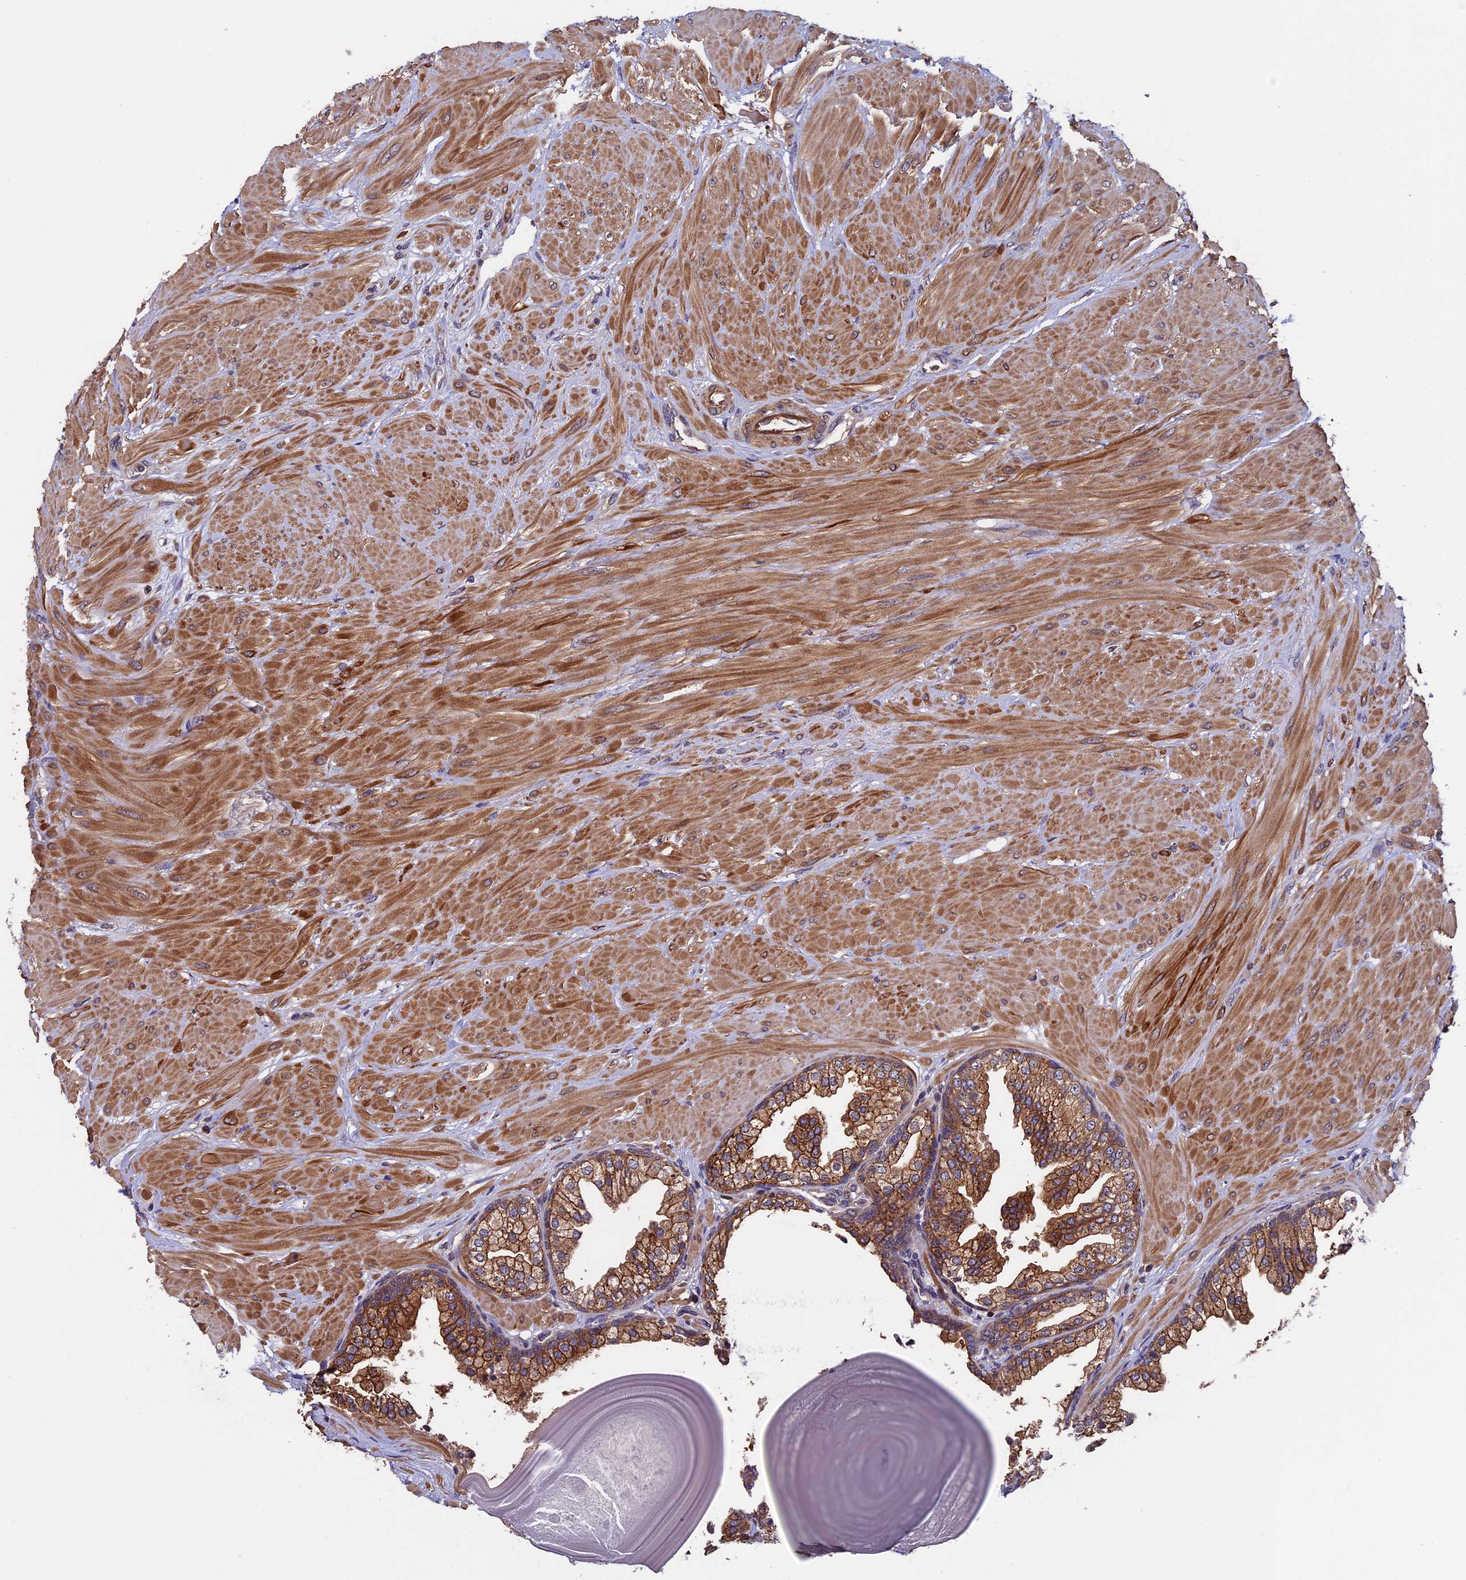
{"staining": {"intensity": "strong", "quantity": ">75%", "location": "cytoplasmic/membranous"}, "tissue": "prostate", "cell_type": "Glandular cells", "image_type": "normal", "snomed": [{"axis": "morphology", "description": "Normal tissue, NOS"}, {"axis": "topography", "description": "Prostate"}], "caption": "Benign prostate was stained to show a protein in brown. There is high levels of strong cytoplasmic/membranous staining in about >75% of glandular cells.", "gene": "SLC9A5", "patient": {"sex": "male", "age": 48}}